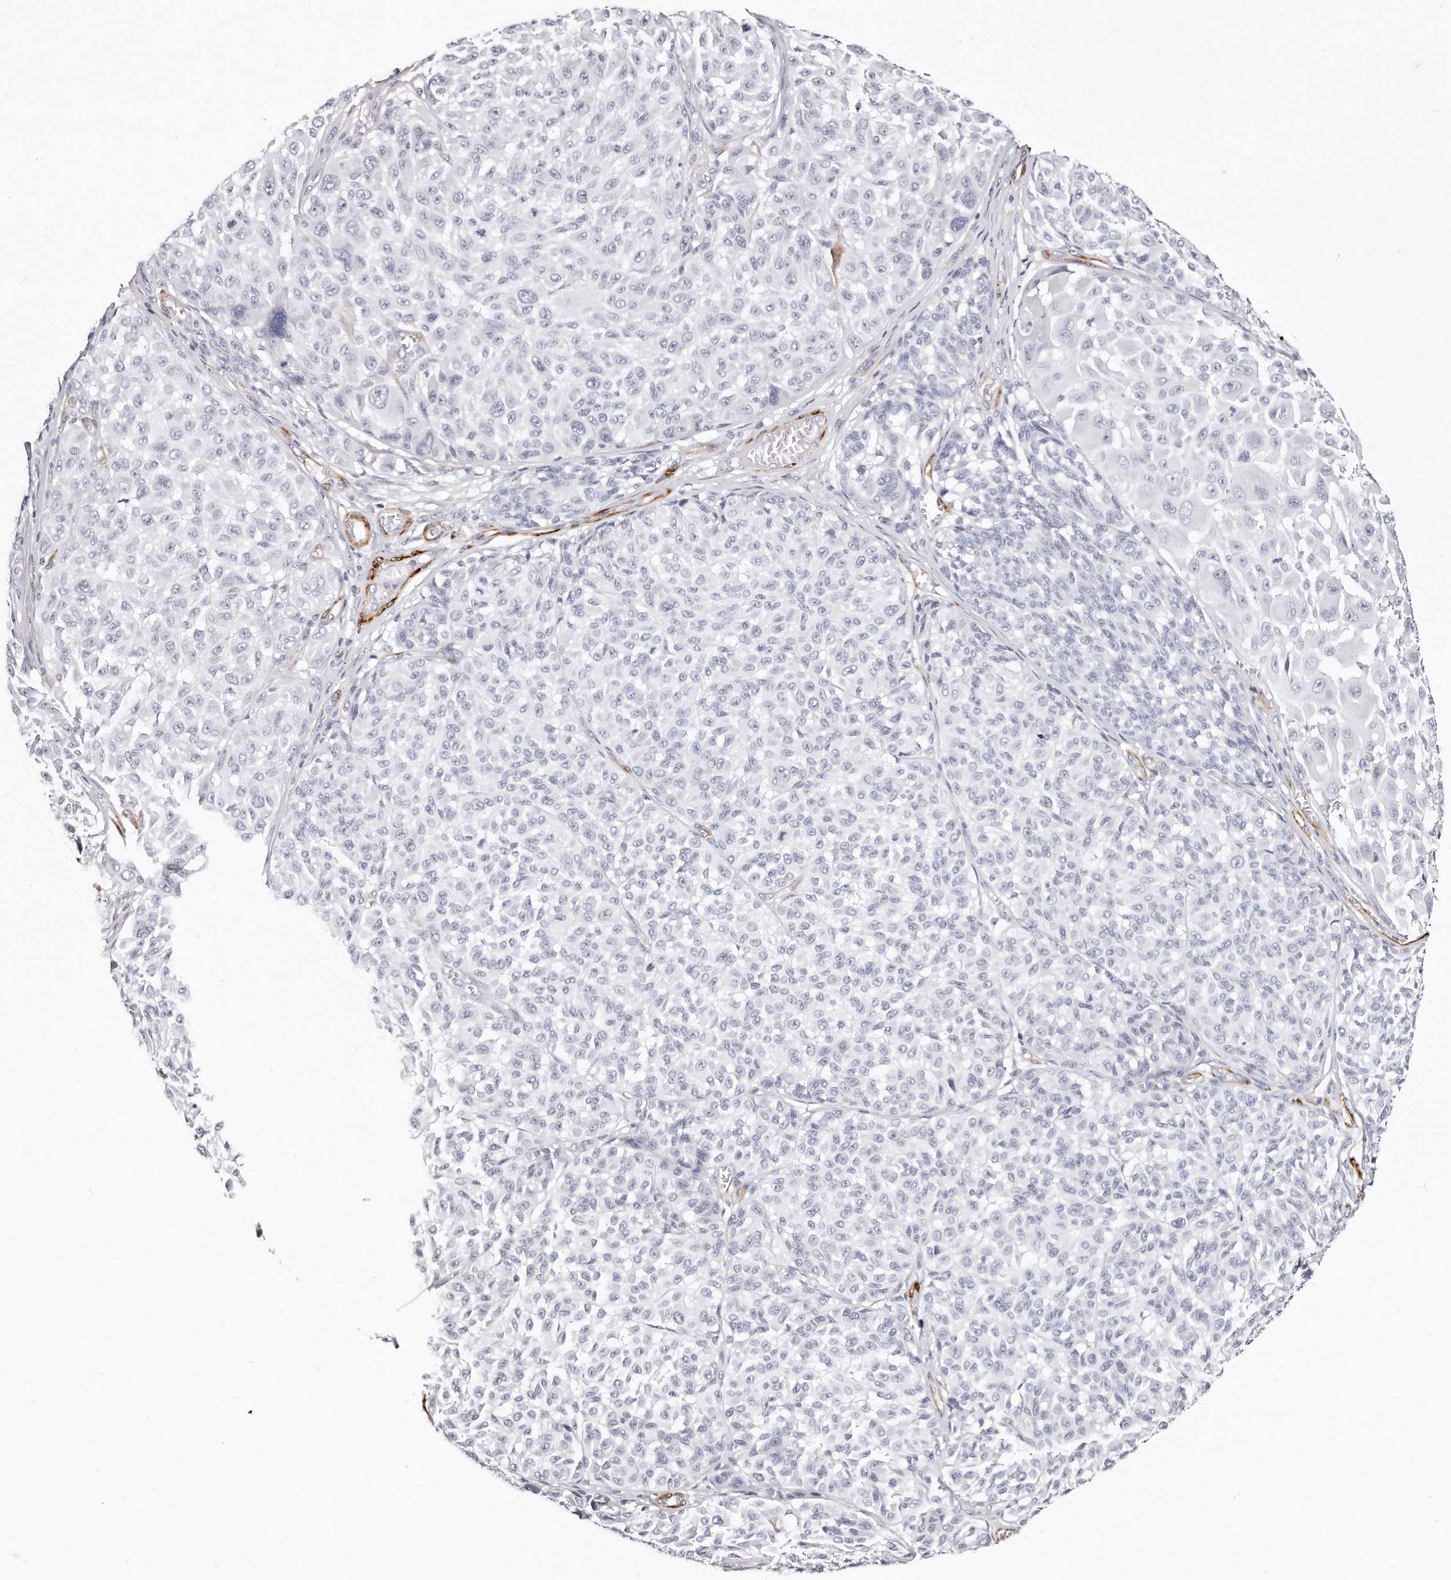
{"staining": {"intensity": "negative", "quantity": "none", "location": "none"}, "tissue": "melanoma", "cell_type": "Tumor cells", "image_type": "cancer", "snomed": [{"axis": "morphology", "description": "Malignant melanoma, NOS"}, {"axis": "topography", "description": "Skin"}], "caption": "IHC histopathology image of human malignant melanoma stained for a protein (brown), which displays no positivity in tumor cells. Nuclei are stained in blue.", "gene": "LMOD1", "patient": {"sex": "male", "age": 83}}